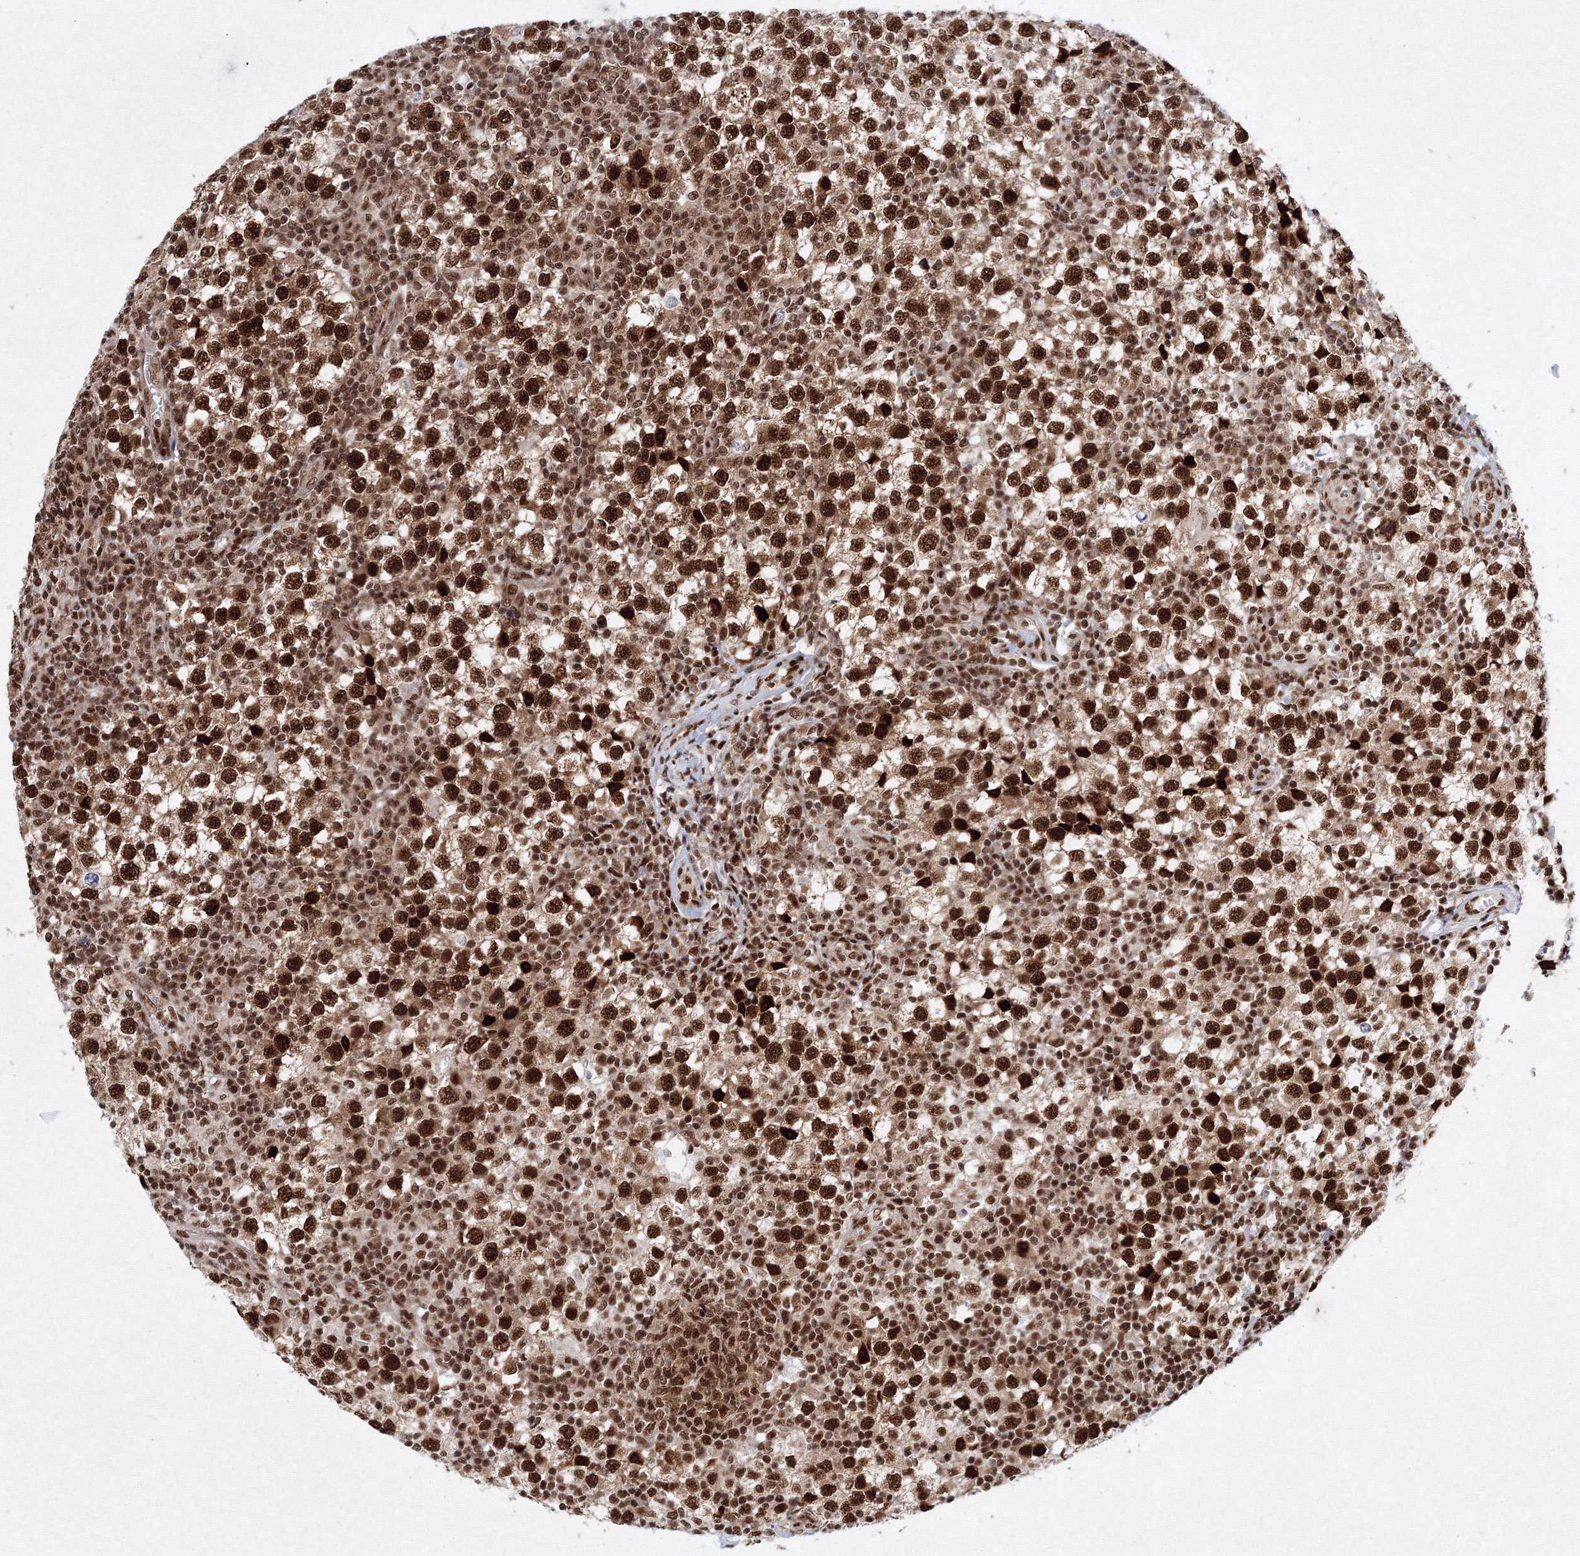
{"staining": {"intensity": "strong", "quantity": ">75%", "location": "cytoplasmic/membranous,nuclear"}, "tissue": "testis cancer", "cell_type": "Tumor cells", "image_type": "cancer", "snomed": [{"axis": "morphology", "description": "Seminoma, NOS"}, {"axis": "topography", "description": "Testis"}], "caption": "Immunohistochemical staining of human testis cancer (seminoma) displays high levels of strong cytoplasmic/membranous and nuclear expression in about >75% of tumor cells.", "gene": "SNRPC", "patient": {"sex": "male", "age": 65}}